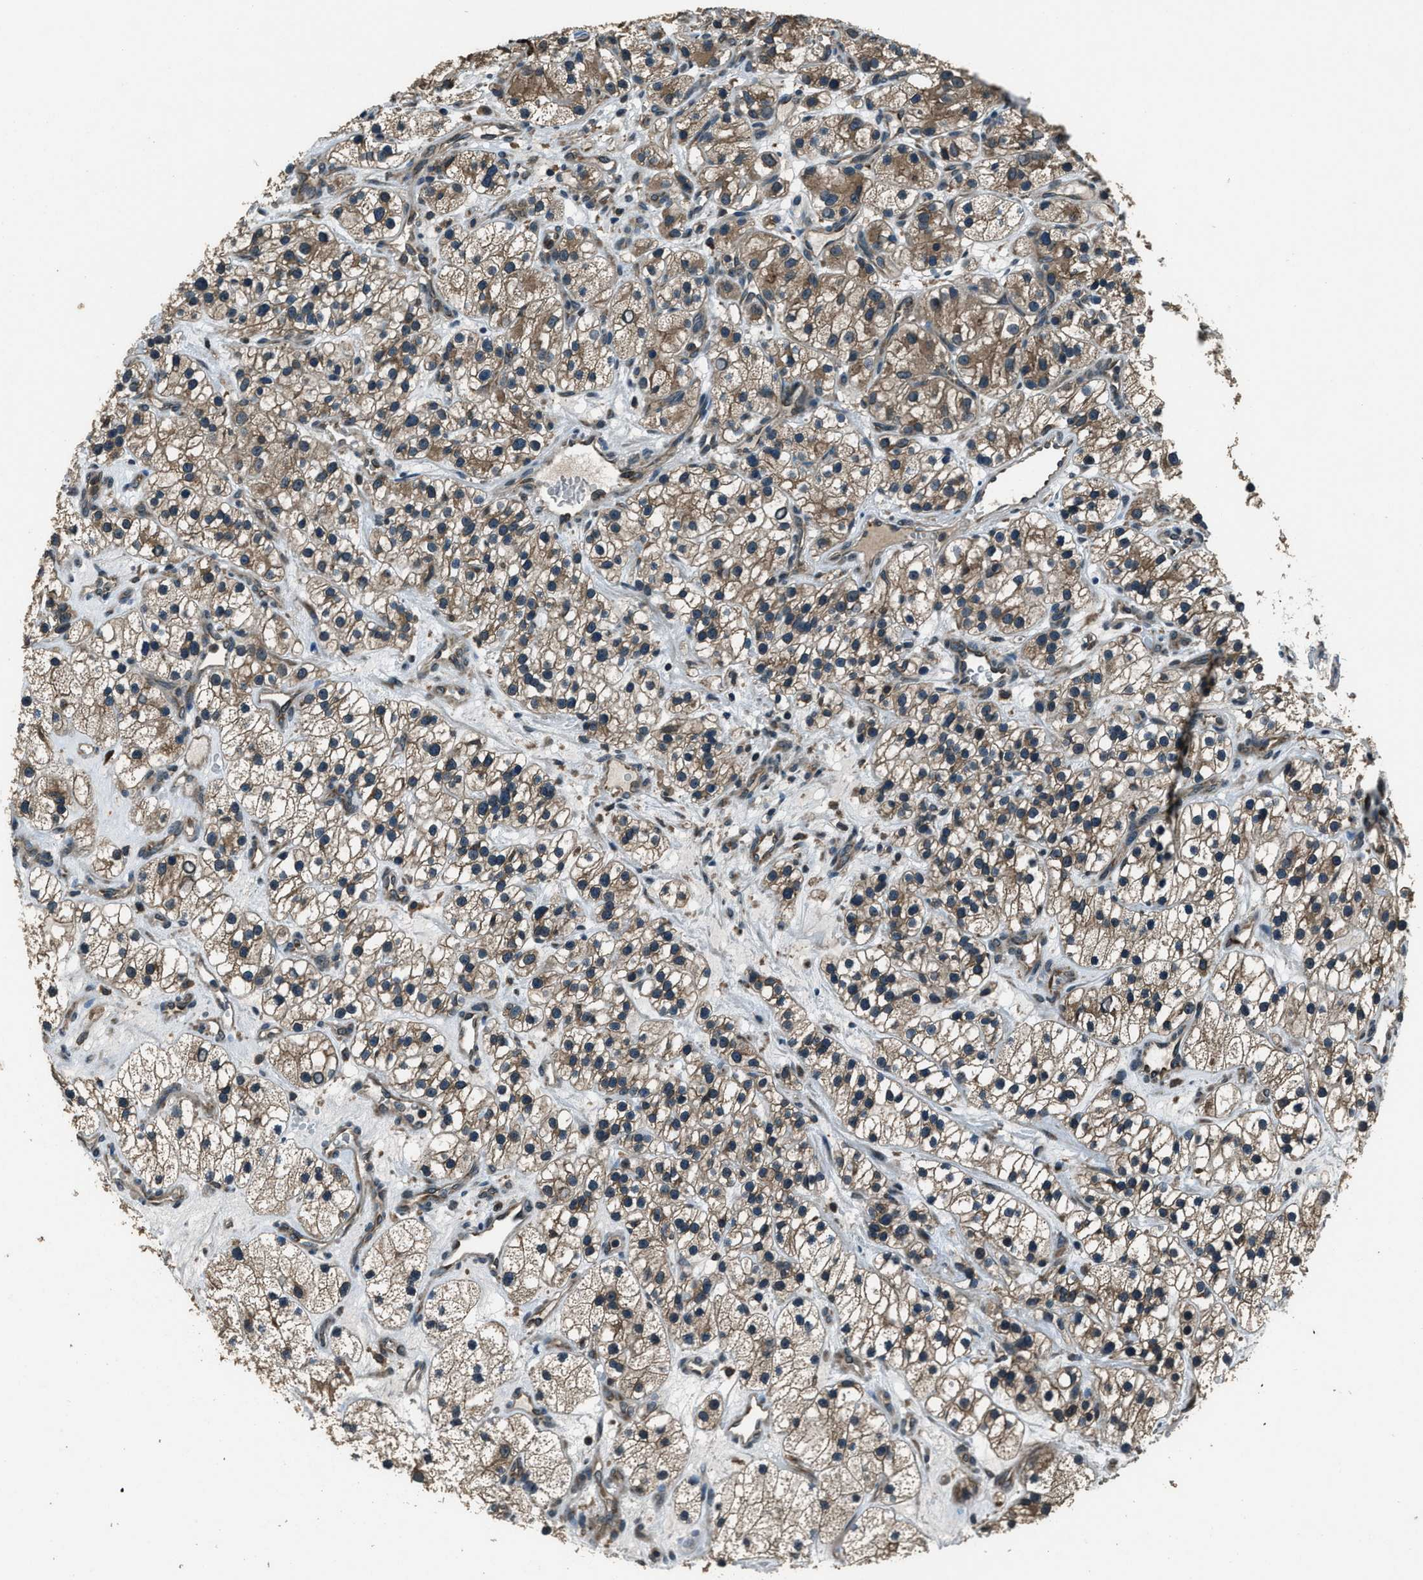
{"staining": {"intensity": "moderate", "quantity": ">75%", "location": "cytoplasmic/membranous"}, "tissue": "renal cancer", "cell_type": "Tumor cells", "image_type": "cancer", "snomed": [{"axis": "morphology", "description": "Adenocarcinoma, NOS"}, {"axis": "topography", "description": "Kidney"}], "caption": "Immunohistochemistry (IHC) staining of renal adenocarcinoma, which exhibits medium levels of moderate cytoplasmic/membranous positivity in approximately >75% of tumor cells indicating moderate cytoplasmic/membranous protein positivity. The staining was performed using DAB (3,3'-diaminobenzidine) (brown) for protein detection and nuclei were counterstained in hematoxylin (blue).", "gene": "TRIM4", "patient": {"sex": "female", "age": 57}}